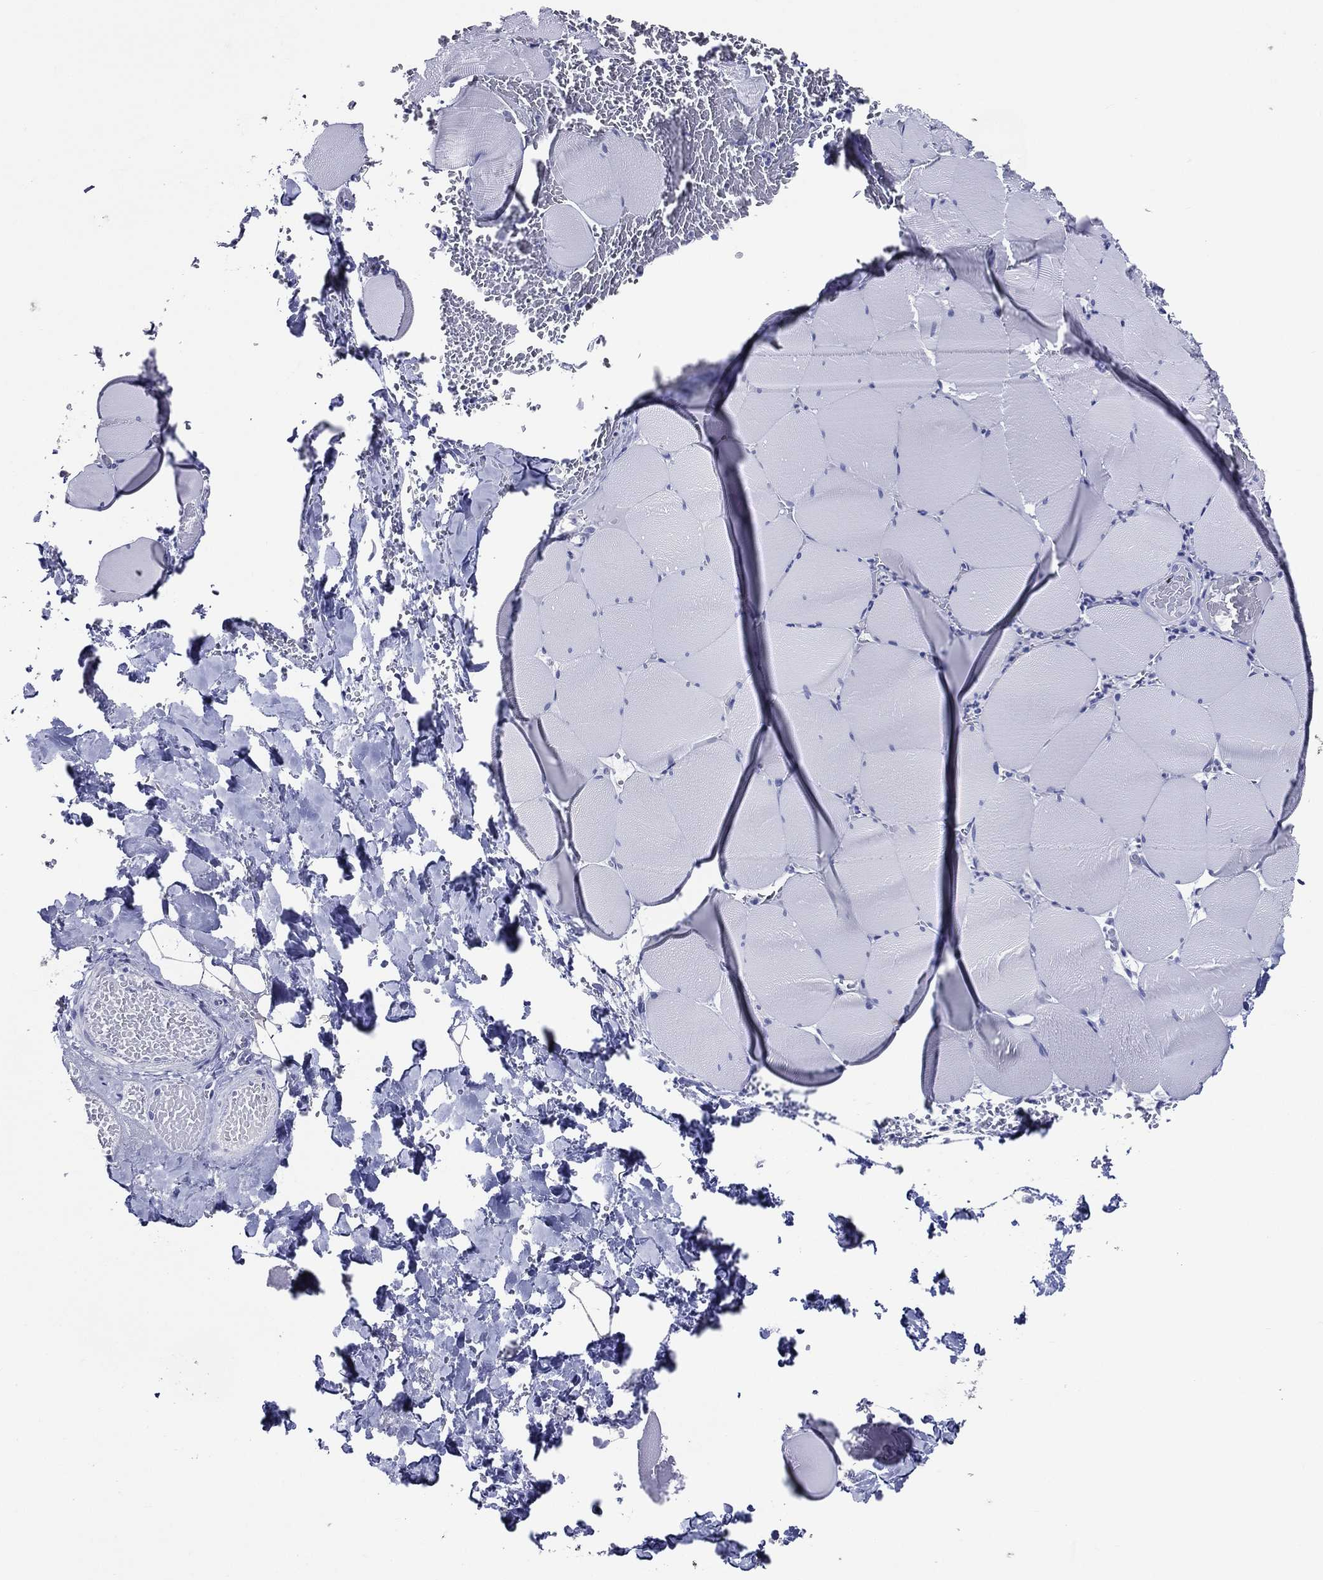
{"staining": {"intensity": "negative", "quantity": "none", "location": "none"}, "tissue": "skeletal muscle", "cell_type": "Myocytes", "image_type": "normal", "snomed": [{"axis": "morphology", "description": "Normal tissue, NOS"}, {"axis": "morphology", "description": "Malignant melanoma, Metastatic site"}, {"axis": "topography", "description": "Skeletal muscle"}], "caption": "DAB (3,3'-diaminobenzidine) immunohistochemical staining of benign skeletal muscle demonstrates no significant staining in myocytes. (DAB immunohistochemistry (IHC) with hematoxylin counter stain).", "gene": "ACE2", "patient": {"sex": "male", "age": 50}}